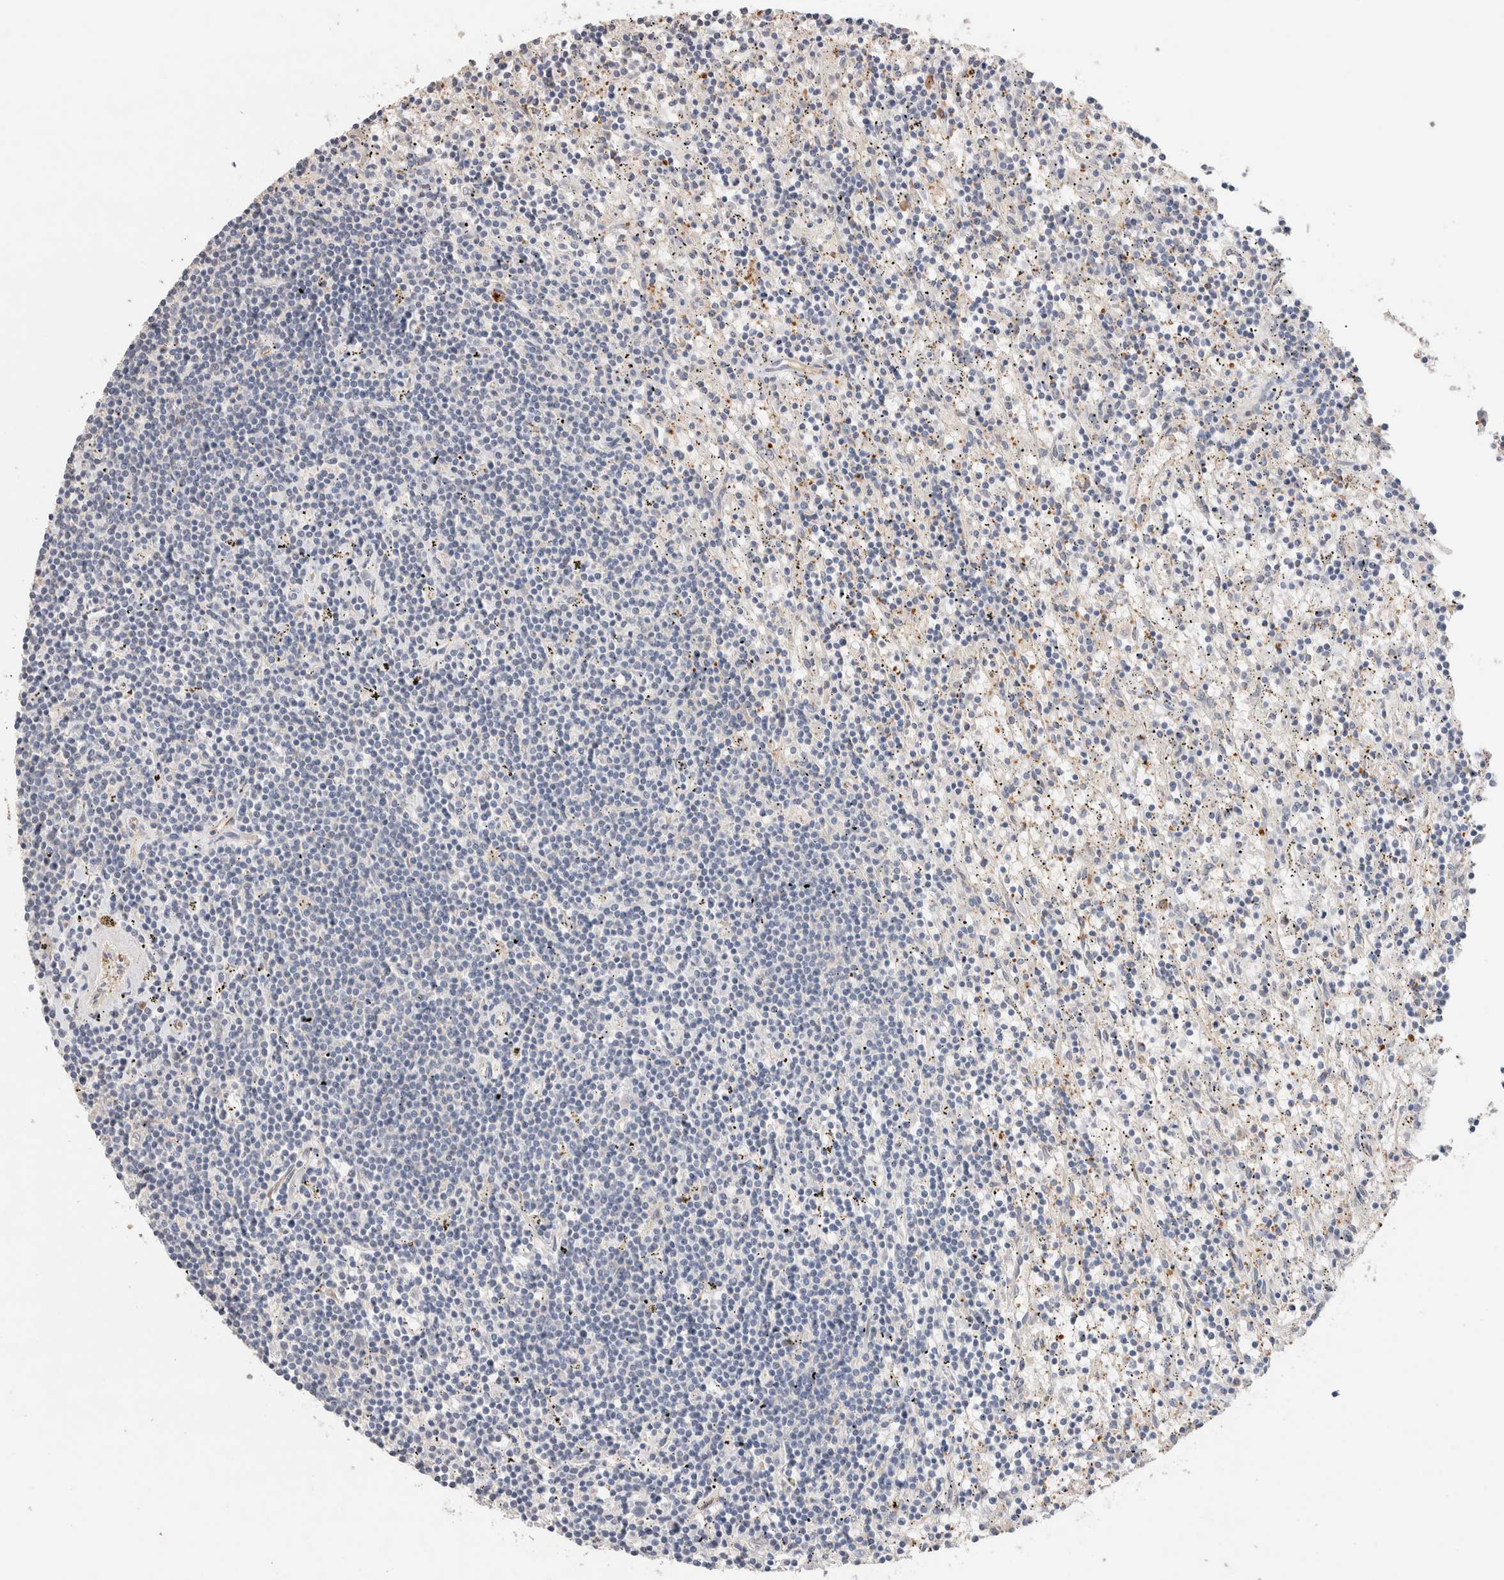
{"staining": {"intensity": "negative", "quantity": "none", "location": "none"}, "tissue": "lymphoma", "cell_type": "Tumor cells", "image_type": "cancer", "snomed": [{"axis": "morphology", "description": "Malignant lymphoma, non-Hodgkin's type, Low grade"}, {"axis": "topography", "description": "Spleen"}], "caption": "Protein analysis of lymphoma demonstrates no significant staining in tumor cells.", "gene": "PROS1", "patient": {"sex": "male", "age": 76}}